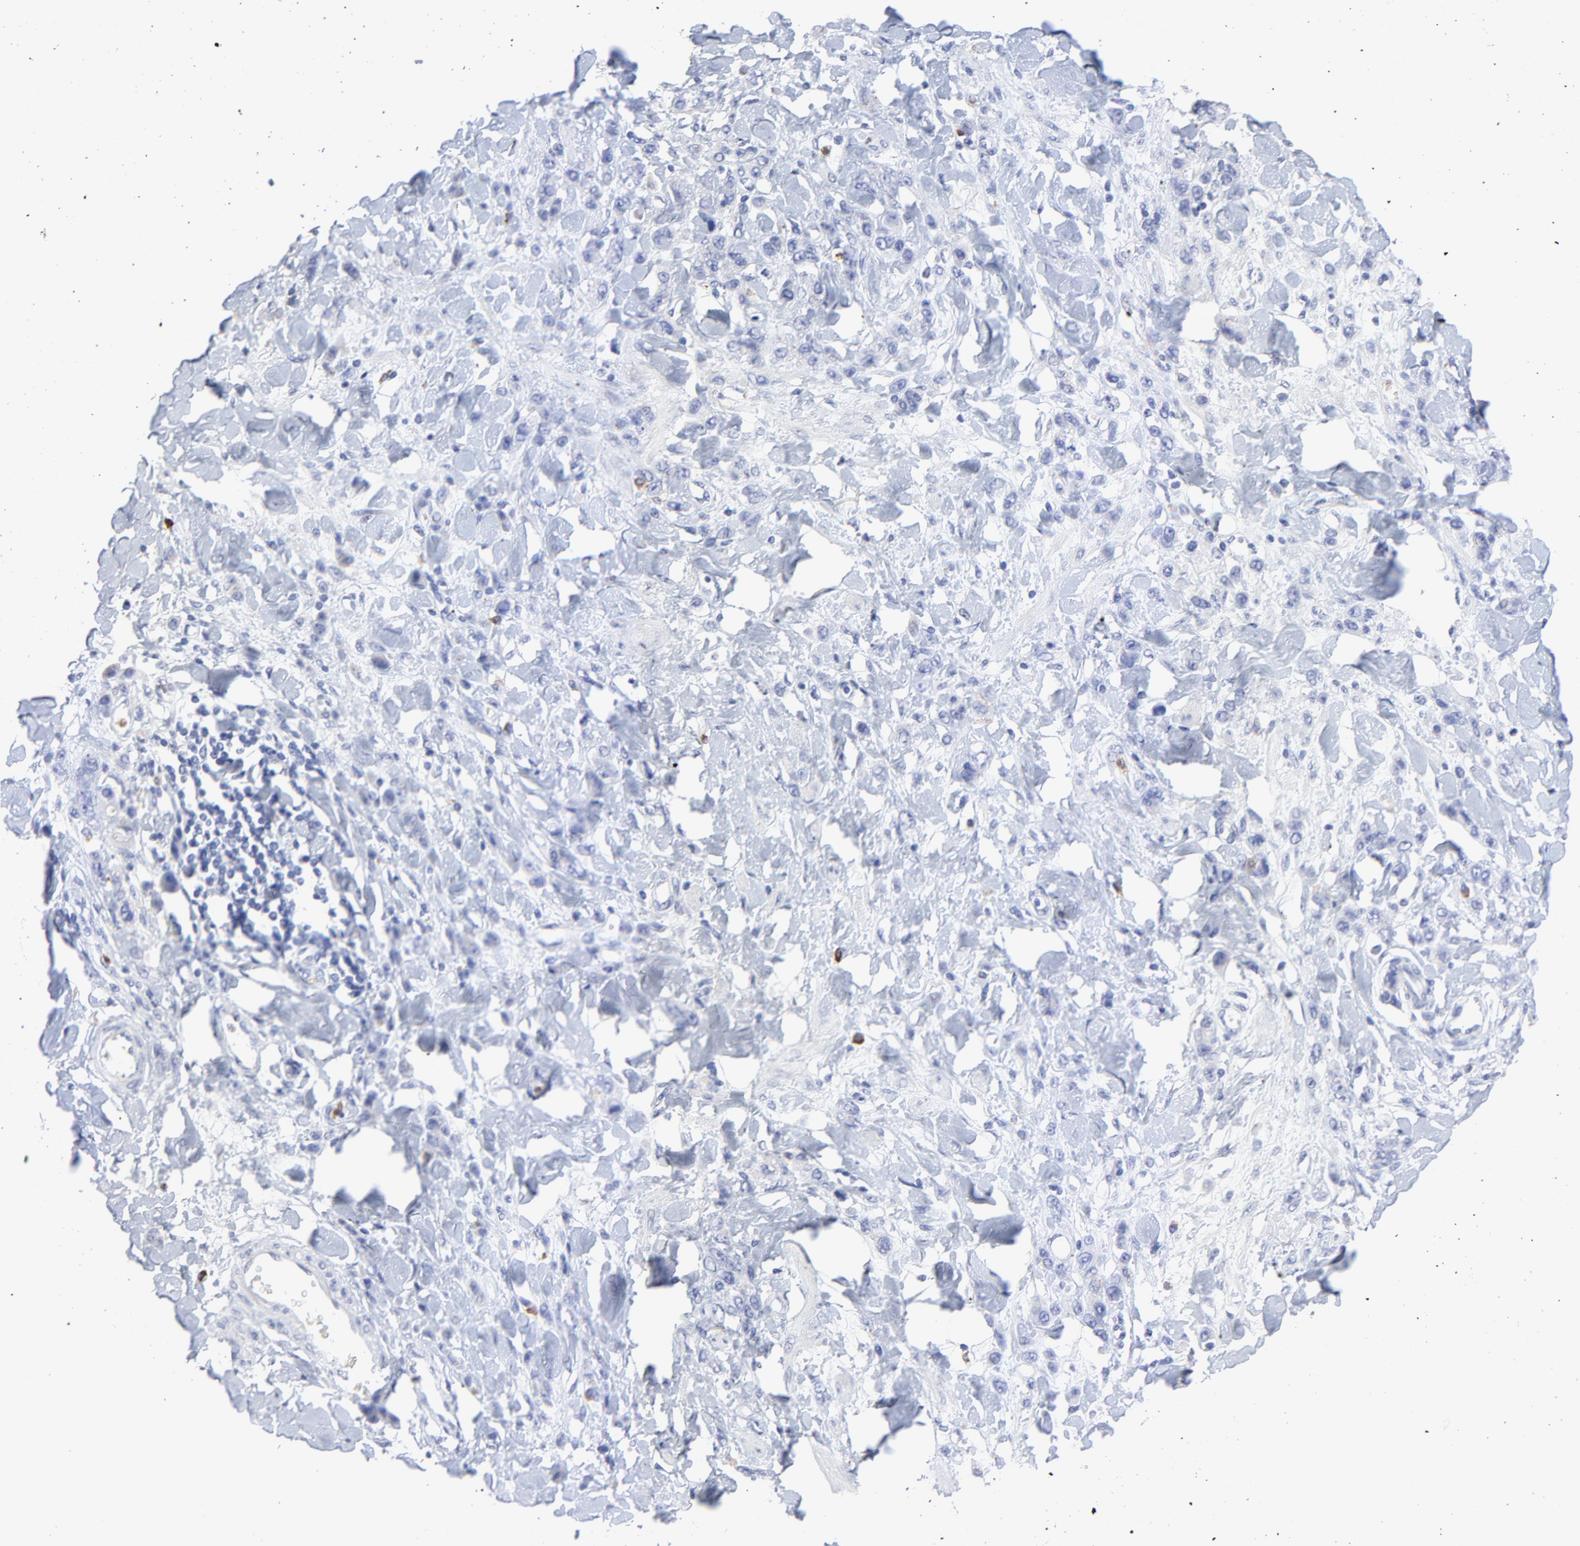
{"staining": {"intensity": "negative", "quantity": "none", "location": "none"}, "tissue": "stomach cancer", "cell_type": "Tumor cells", "image_type": "cancer", "snomed": [{"axis": "morphology", "description": "Normal tissue, NOS"}, {"axis": "morphology", "description": "Adenocarcinoma, NOS"}, {"axis": "topography", "description": "Stomach"}], "caption": "A micrograph of human adenocarcinoma (stomach) is negative for staining in tumor cells.", "gene": "SMARCA1", "patient": {"sex": "male", "age": 82}}